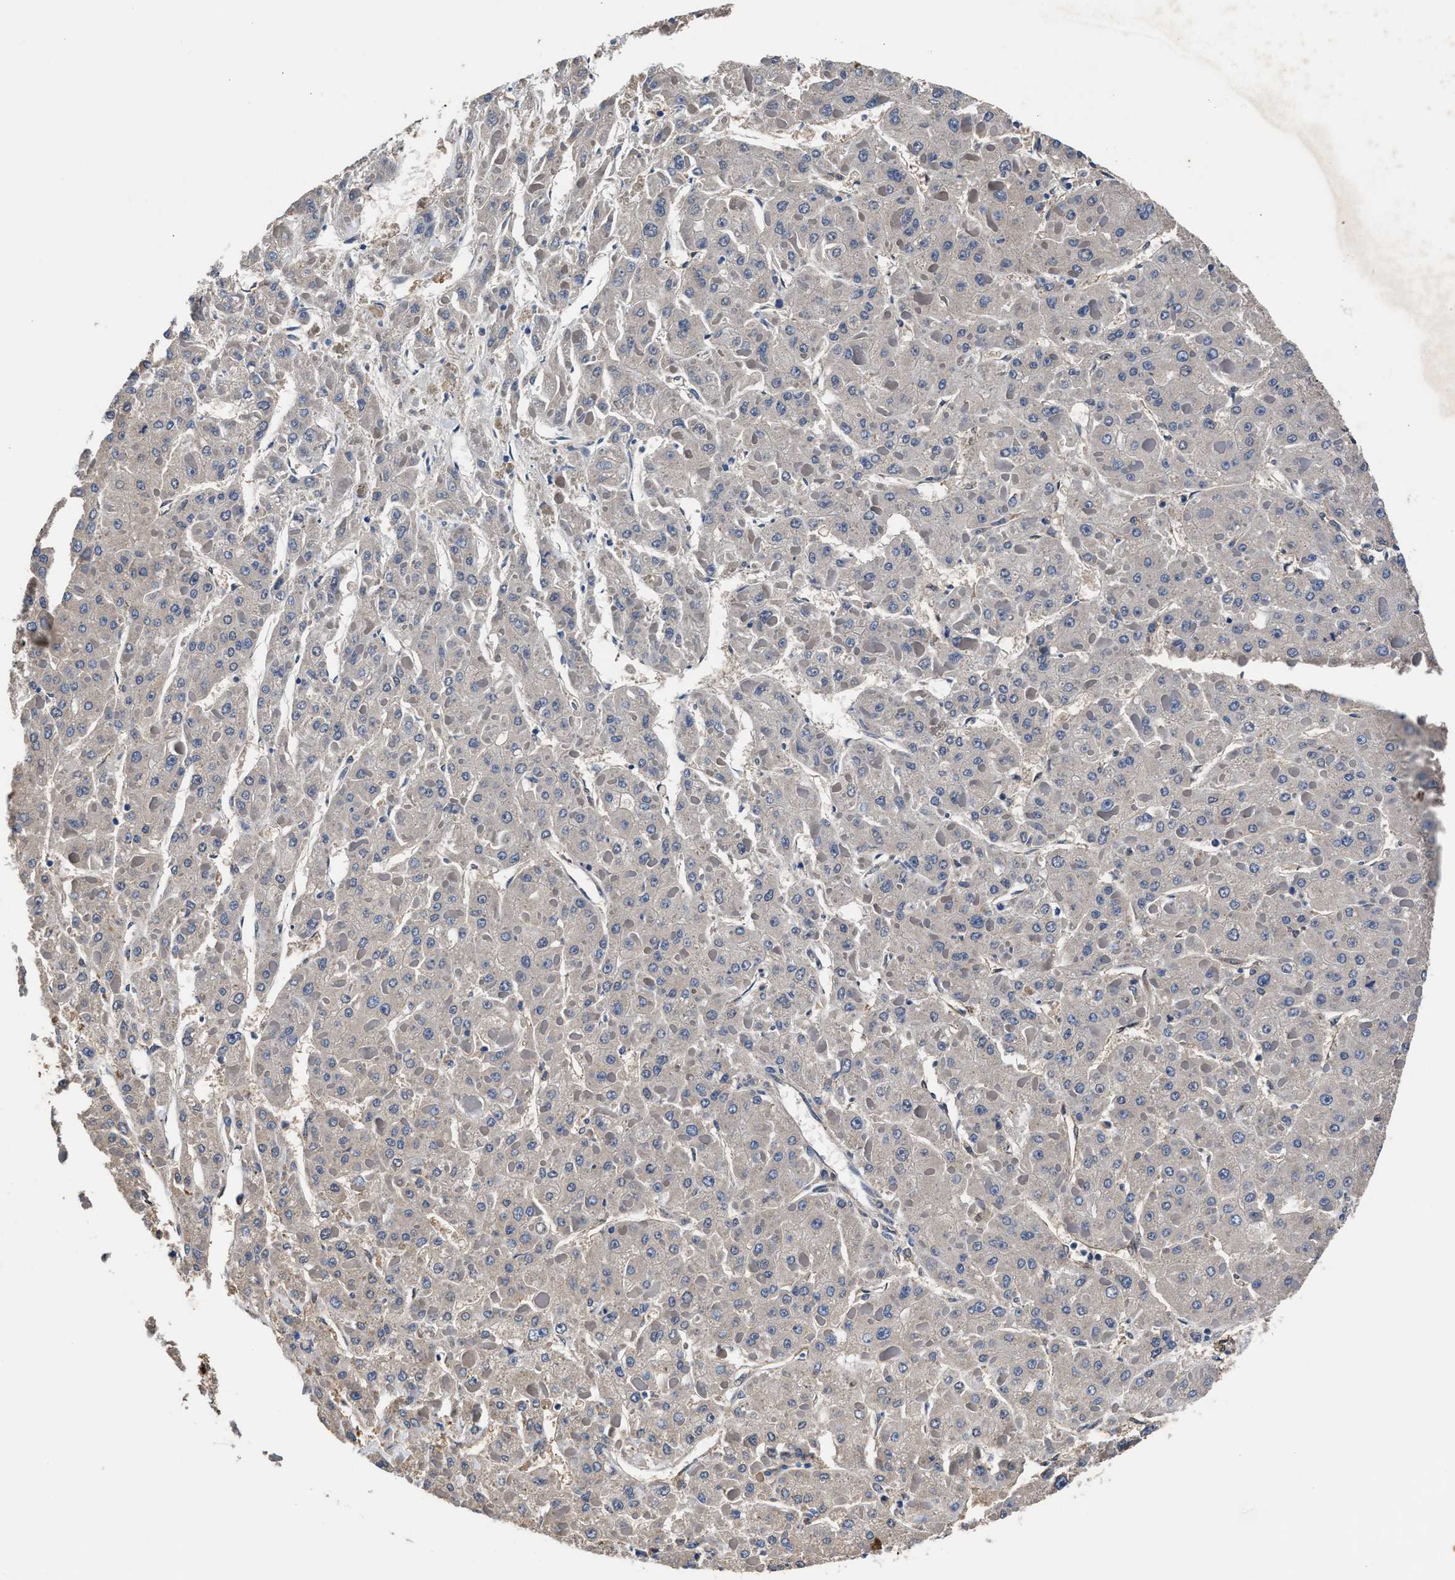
{"staining": {"intensity": "negative", "quantity": "none", "location": "none"}, "tissue": "liver cancer", "cell_type": "Tumor cells", "image_type": "cancer", "snomed": [{"axis": "morphology", "description": "Carcinoma, Hepatocellular, NOS"}, {"axis": "topography", "description": "Liver"}], "caption": "Protein analysis of liver hepatocellular carcinoma reveals no significant positivity in tumor cells. The staining is performed using DAB (3,3'-diaminobenzidine) brown chromogen with nuclei counter-stained in using hematoxylin.", "gene": "SH3GL1", "patient": {"sex": "female", "age": 73}}